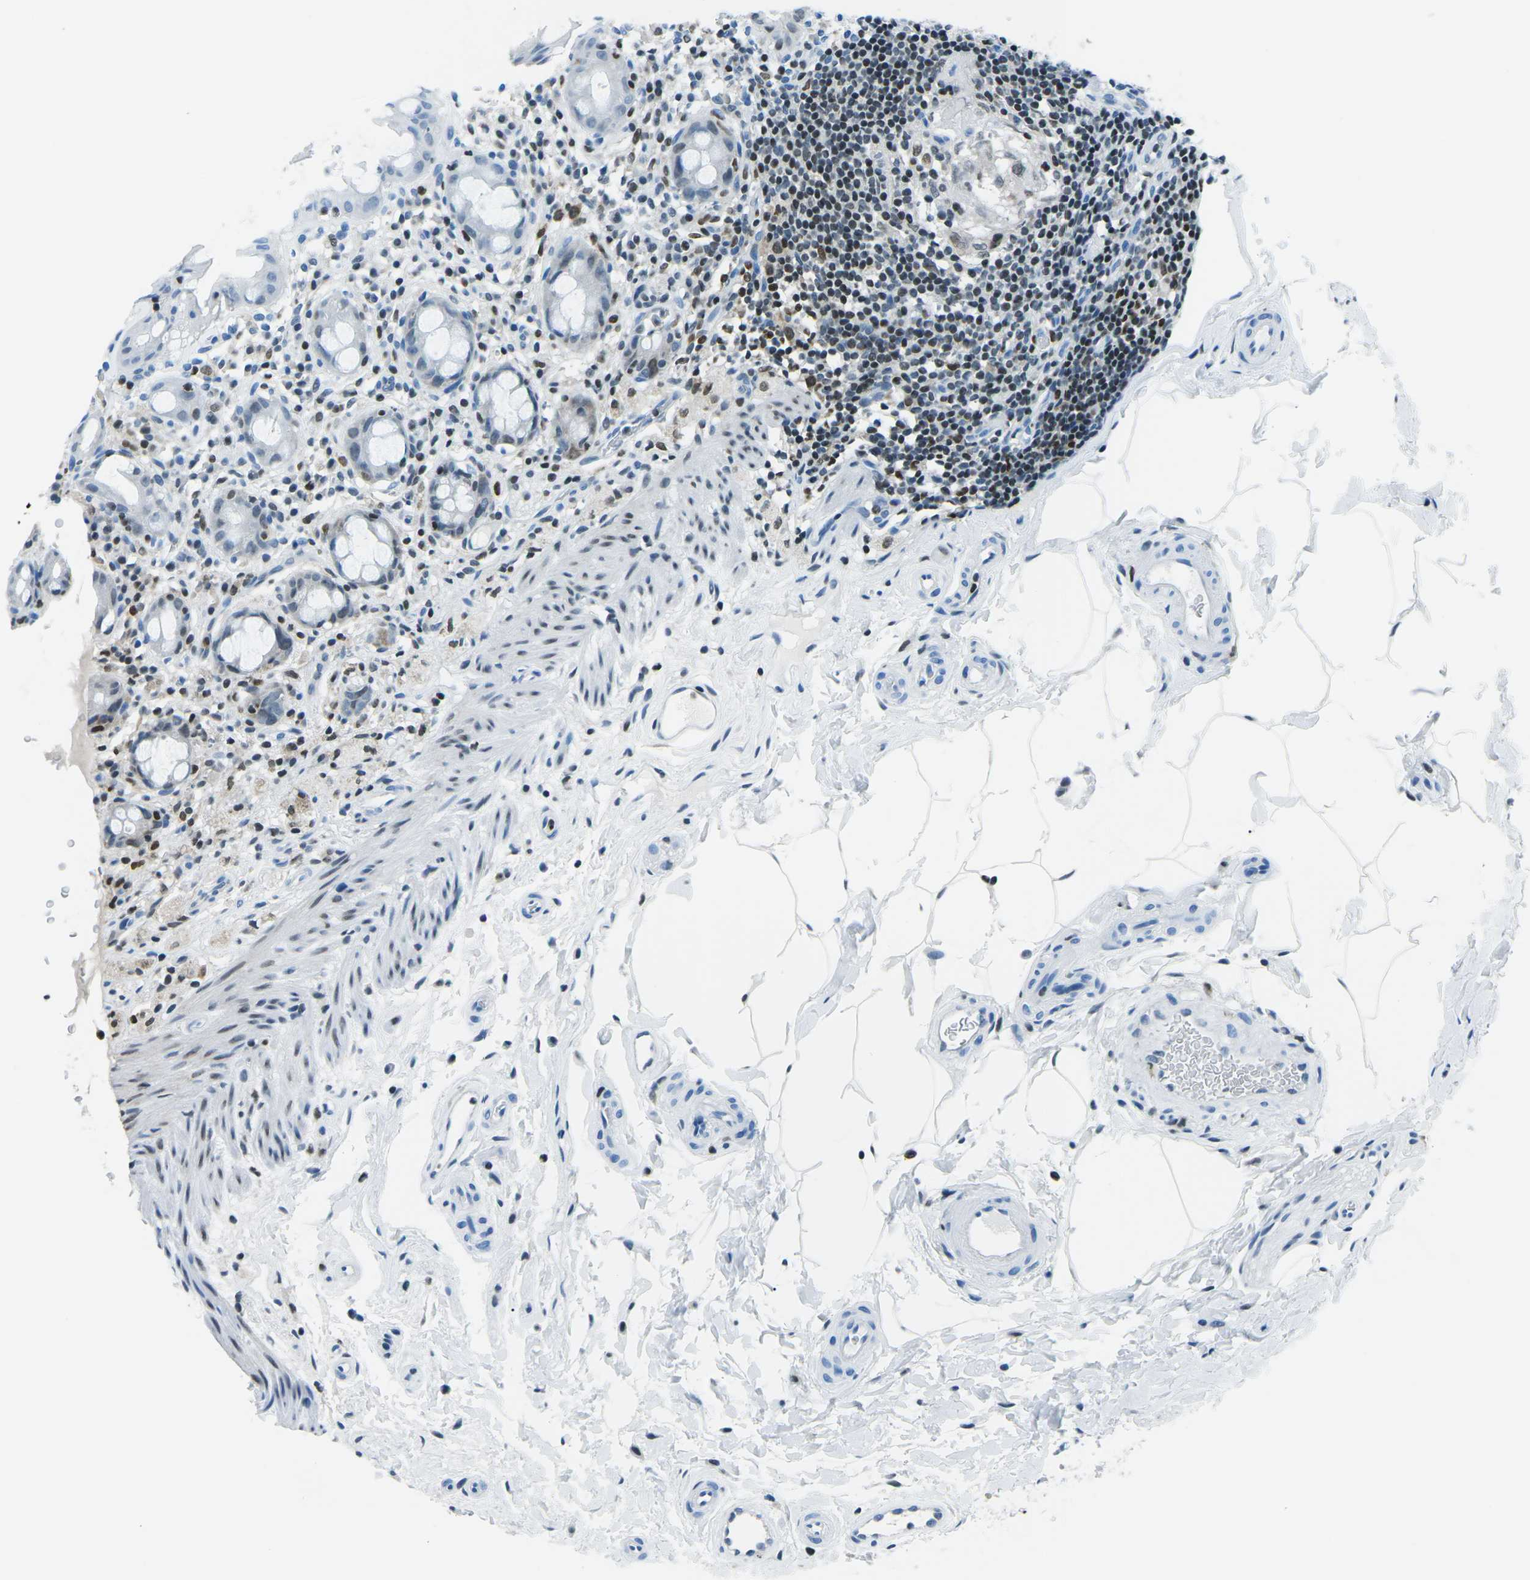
{"staining": {"intensity": "weak", "quantity": "<25%", "location": "nuclear"}, "tissue": "rectum", "cell_type": "Glandular cells", "image_type": "normal", "snomed": [{"axis": "morphology", "description": "Normal tissue, NOS"}, {"axis": "topography", "description": "Rectum"}], "caption": "Human rectum stained for a protein using immunohistochemistry (IHC) exhibits no positivity in glandular cells.", "gene": "CELF2", "patient": {"sex": "male", "age": 44}}